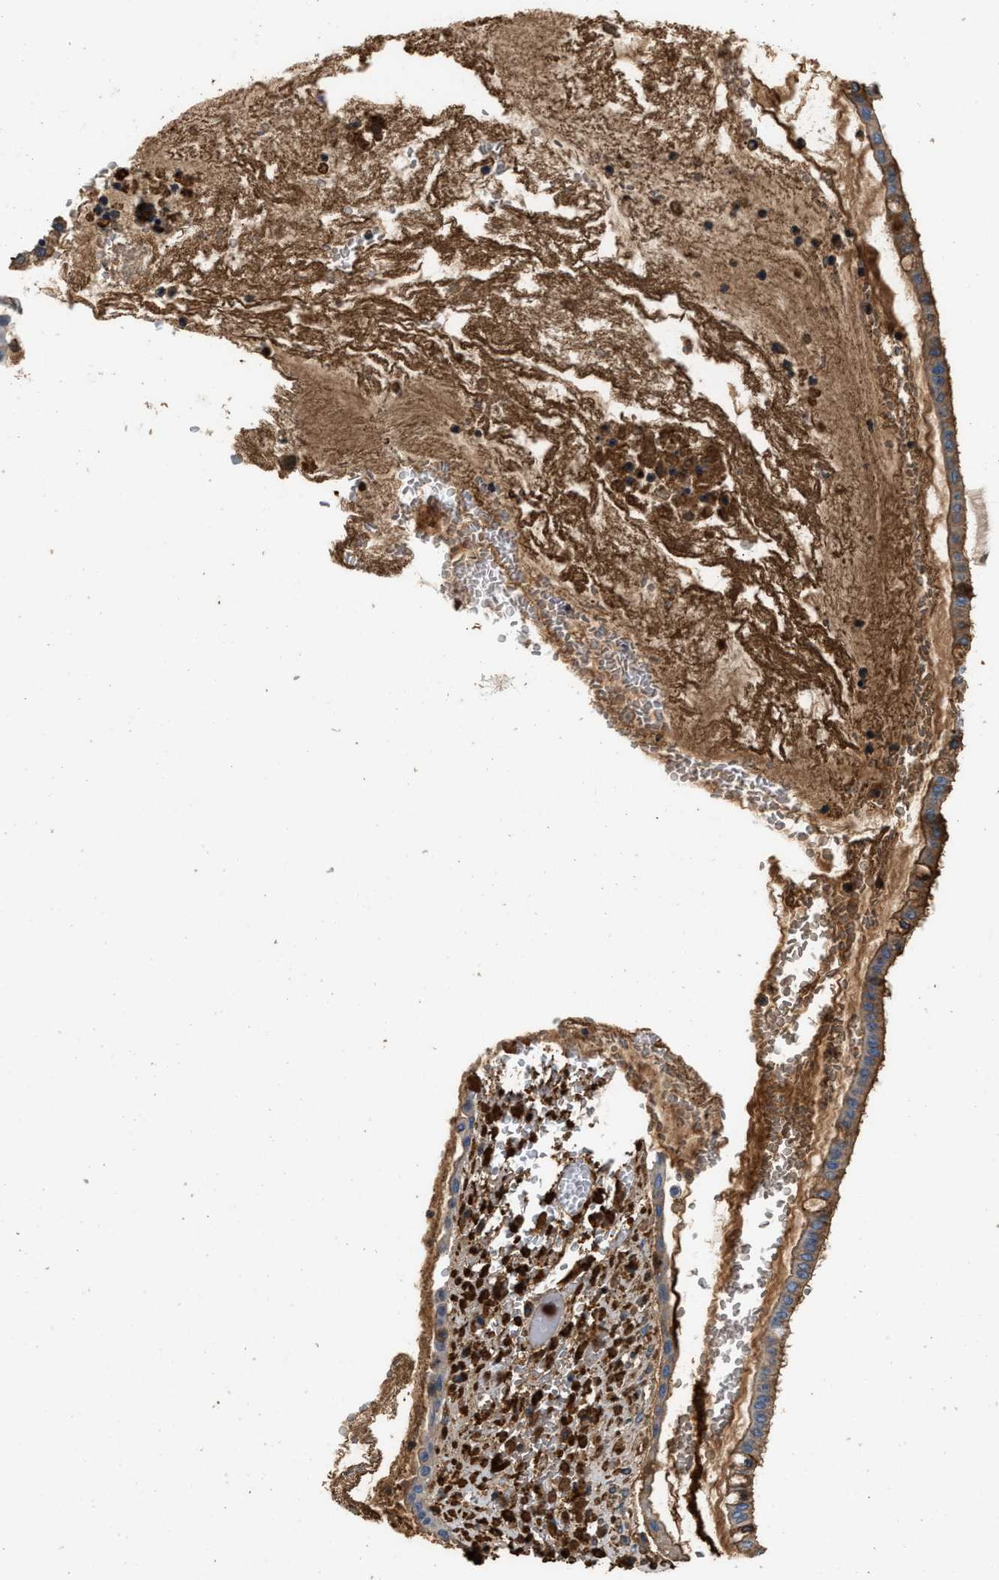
{"staining": {"intensity": "moderate", "quantity": ">75%", "location": "cytoplasmic/membranous"}, "tissue": "ovarian cancer", "cell_type": "Tumor cells", "image_type": "cancer", "snomed": [{"axis": "morphology", "description": "Cystadenocarcinoma, mucinous, NOS"}, {"axis": "topography", "description": "Ovary"}], "caption": "A histopathology image of ovarian cancer (mucinous cystadenocarcinoma) stained for a protein reveals moderate cytoplasmic/membranous brown staining in tumor cells.", "gene": "C3", "patient": {"sex": "female", "age": 73}}